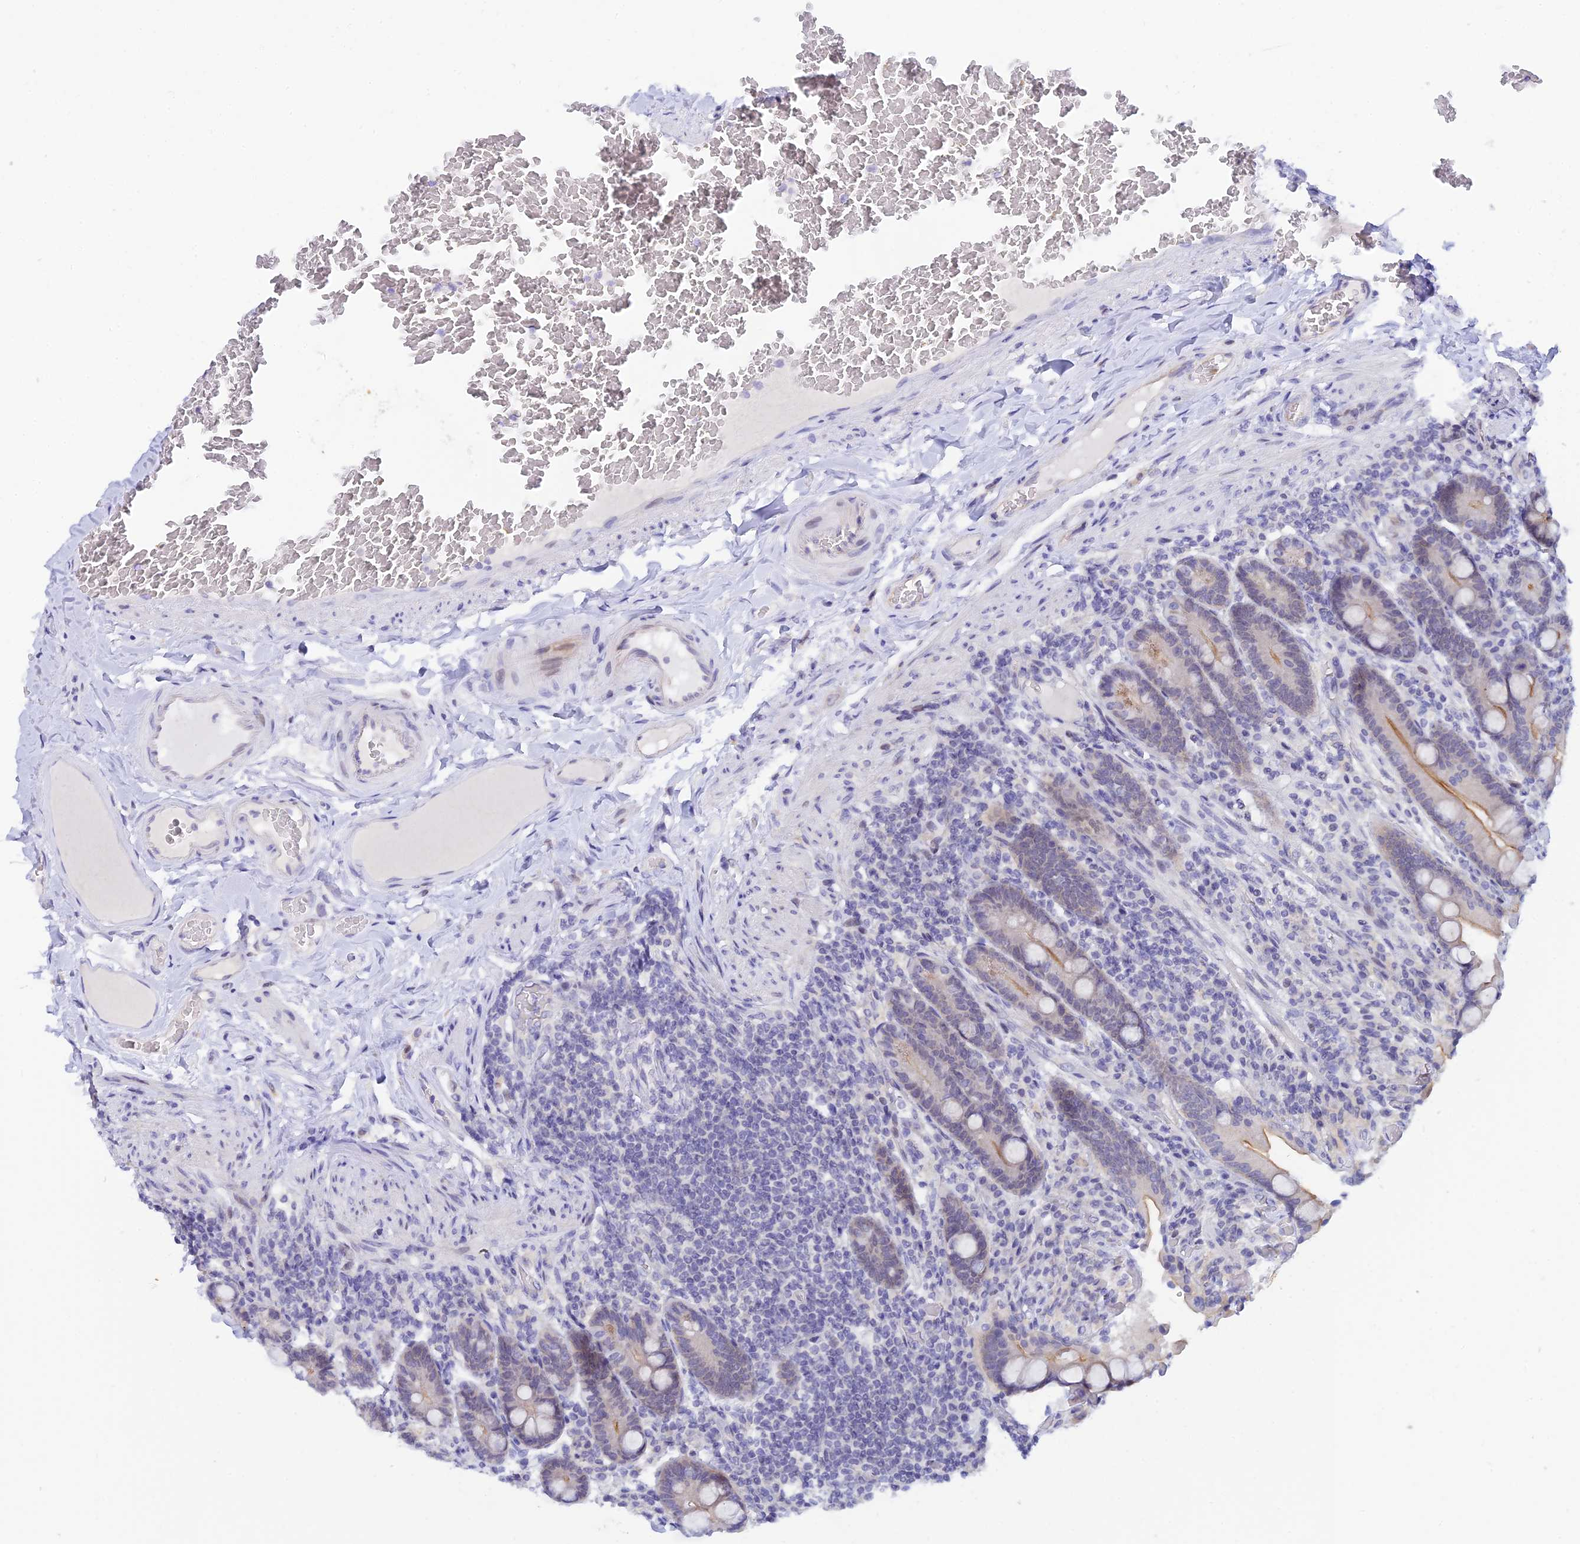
{"staining": {"intensity": "moderate", "quantity": "<25%", "location": "cytoplasmic/membranous"}, "tissue": "duodenum", "cell_type": "Glandular cells", "image_type": "normal", "snomed": [{"axis": "morphology", "description": "Normal tissue, NOS"}, {"axis": "topography", "description": "Duodenum"}], "caption": "This image demonstrates immunohistochemistry (IHC) staining of unremarkable duodenum, with low moderate cytoplasmic/membranous expression in about <25% of glandular cells.", "gene": "RASGEF1B", "patient": {"sex": "female", "age": 62}}